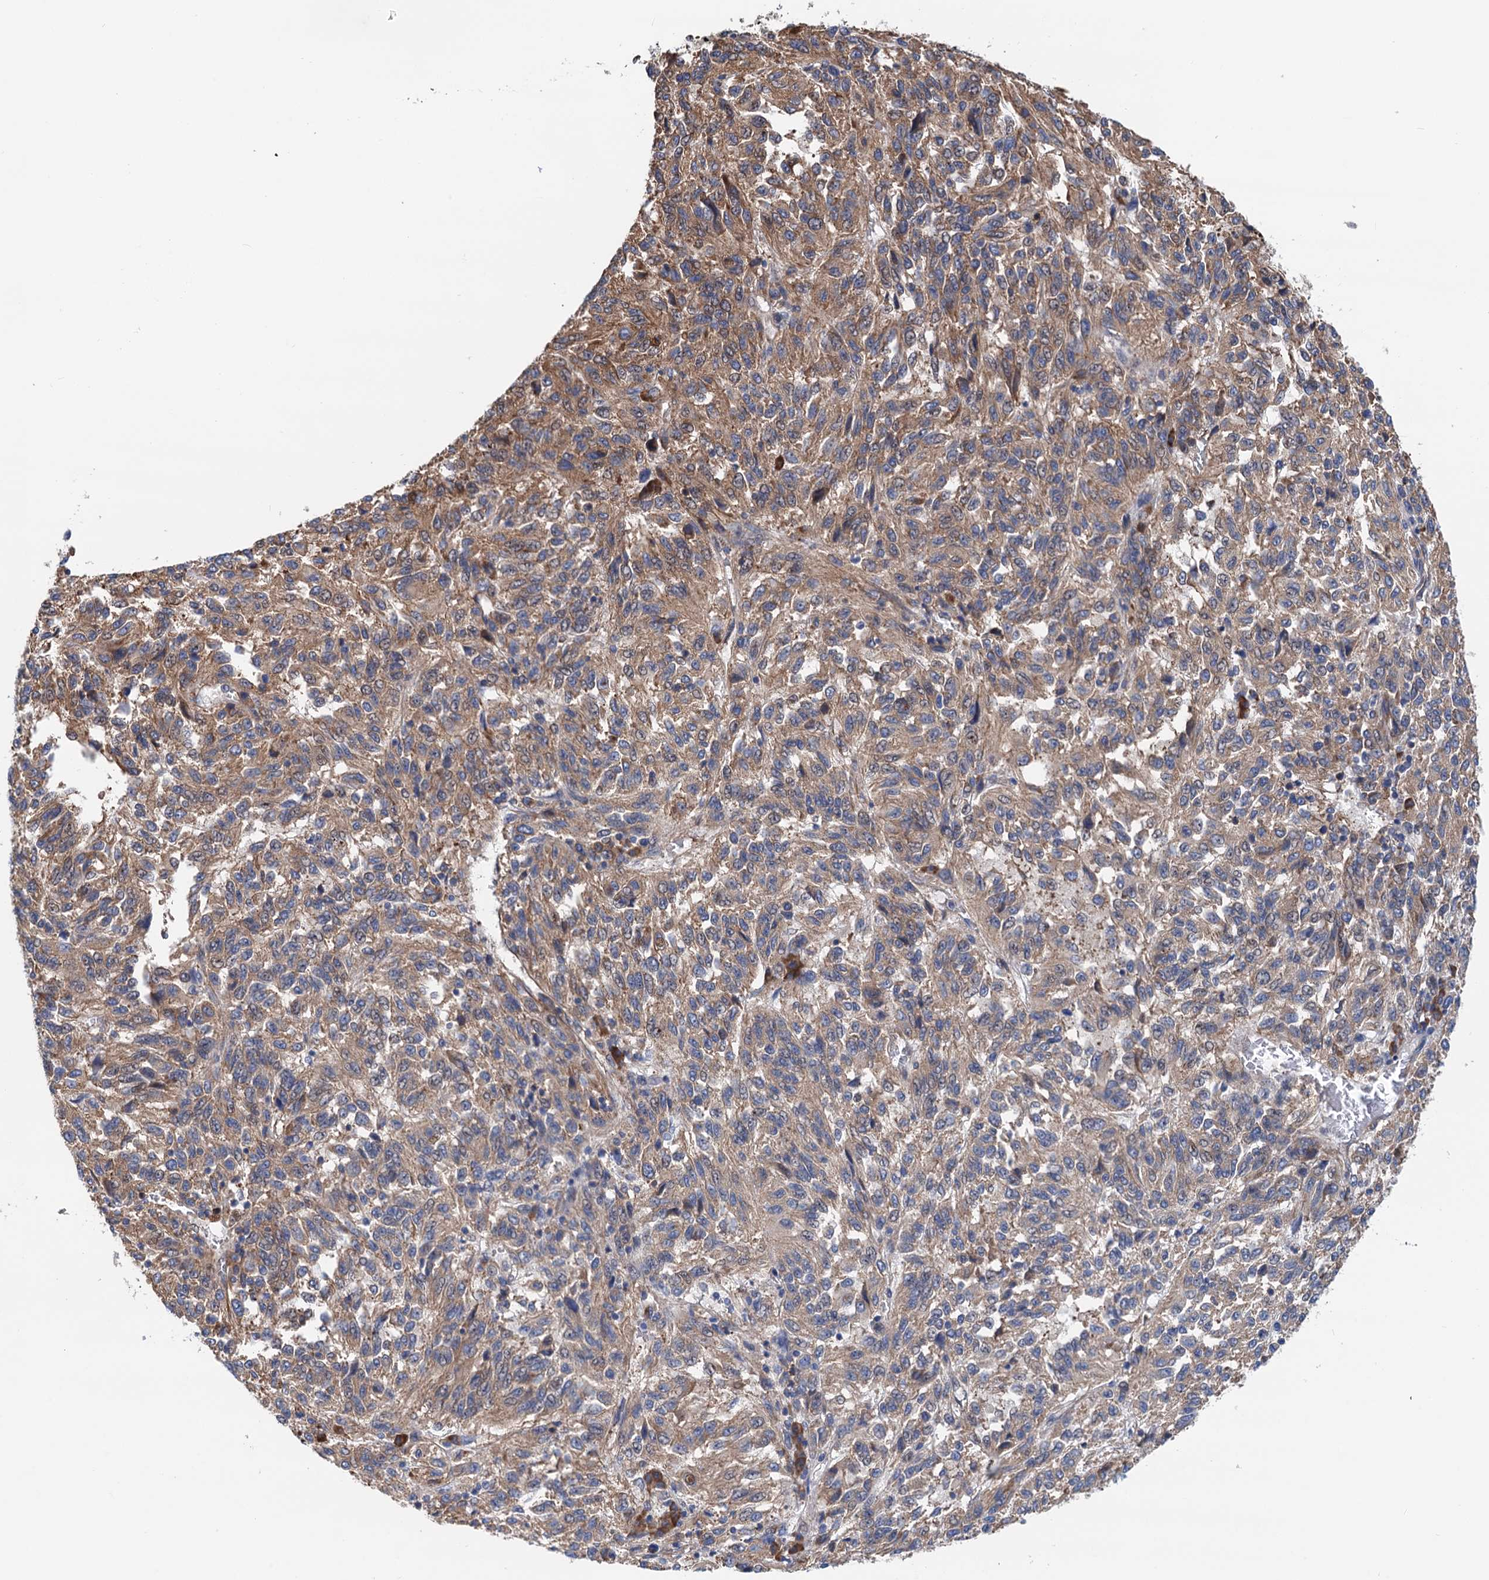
{"staining": {"intensity": "moderate", "quantity": ">75%", "location": "cytoplasmic/membranous"}, "tissue": "melanoma", "cell_type": "Tumor cells", "image_type": "cancer", "snomed": [{"axis": "morphology", "description": "Malignant melanoma, Metastatic site"}, {"axis": "topography", "description": "Lung"}], "caption": "Immunohistochemistry (IHC) staining of malignant melanoma (metastatic site), which exhibits medium levels of moderate cytoplasmic/membranous staining in approximately >75% of tumor cells indicating moderate cytoplasmic/membranous protein positivity. The staining was performed using DAB (3,3'-diaminobenzidine) (brown) for protein detection and nuclei were counterstained in hematoxylin (blue).", "gene": "SLC12A7", "patient": {"sex": "male", "age": 64}}